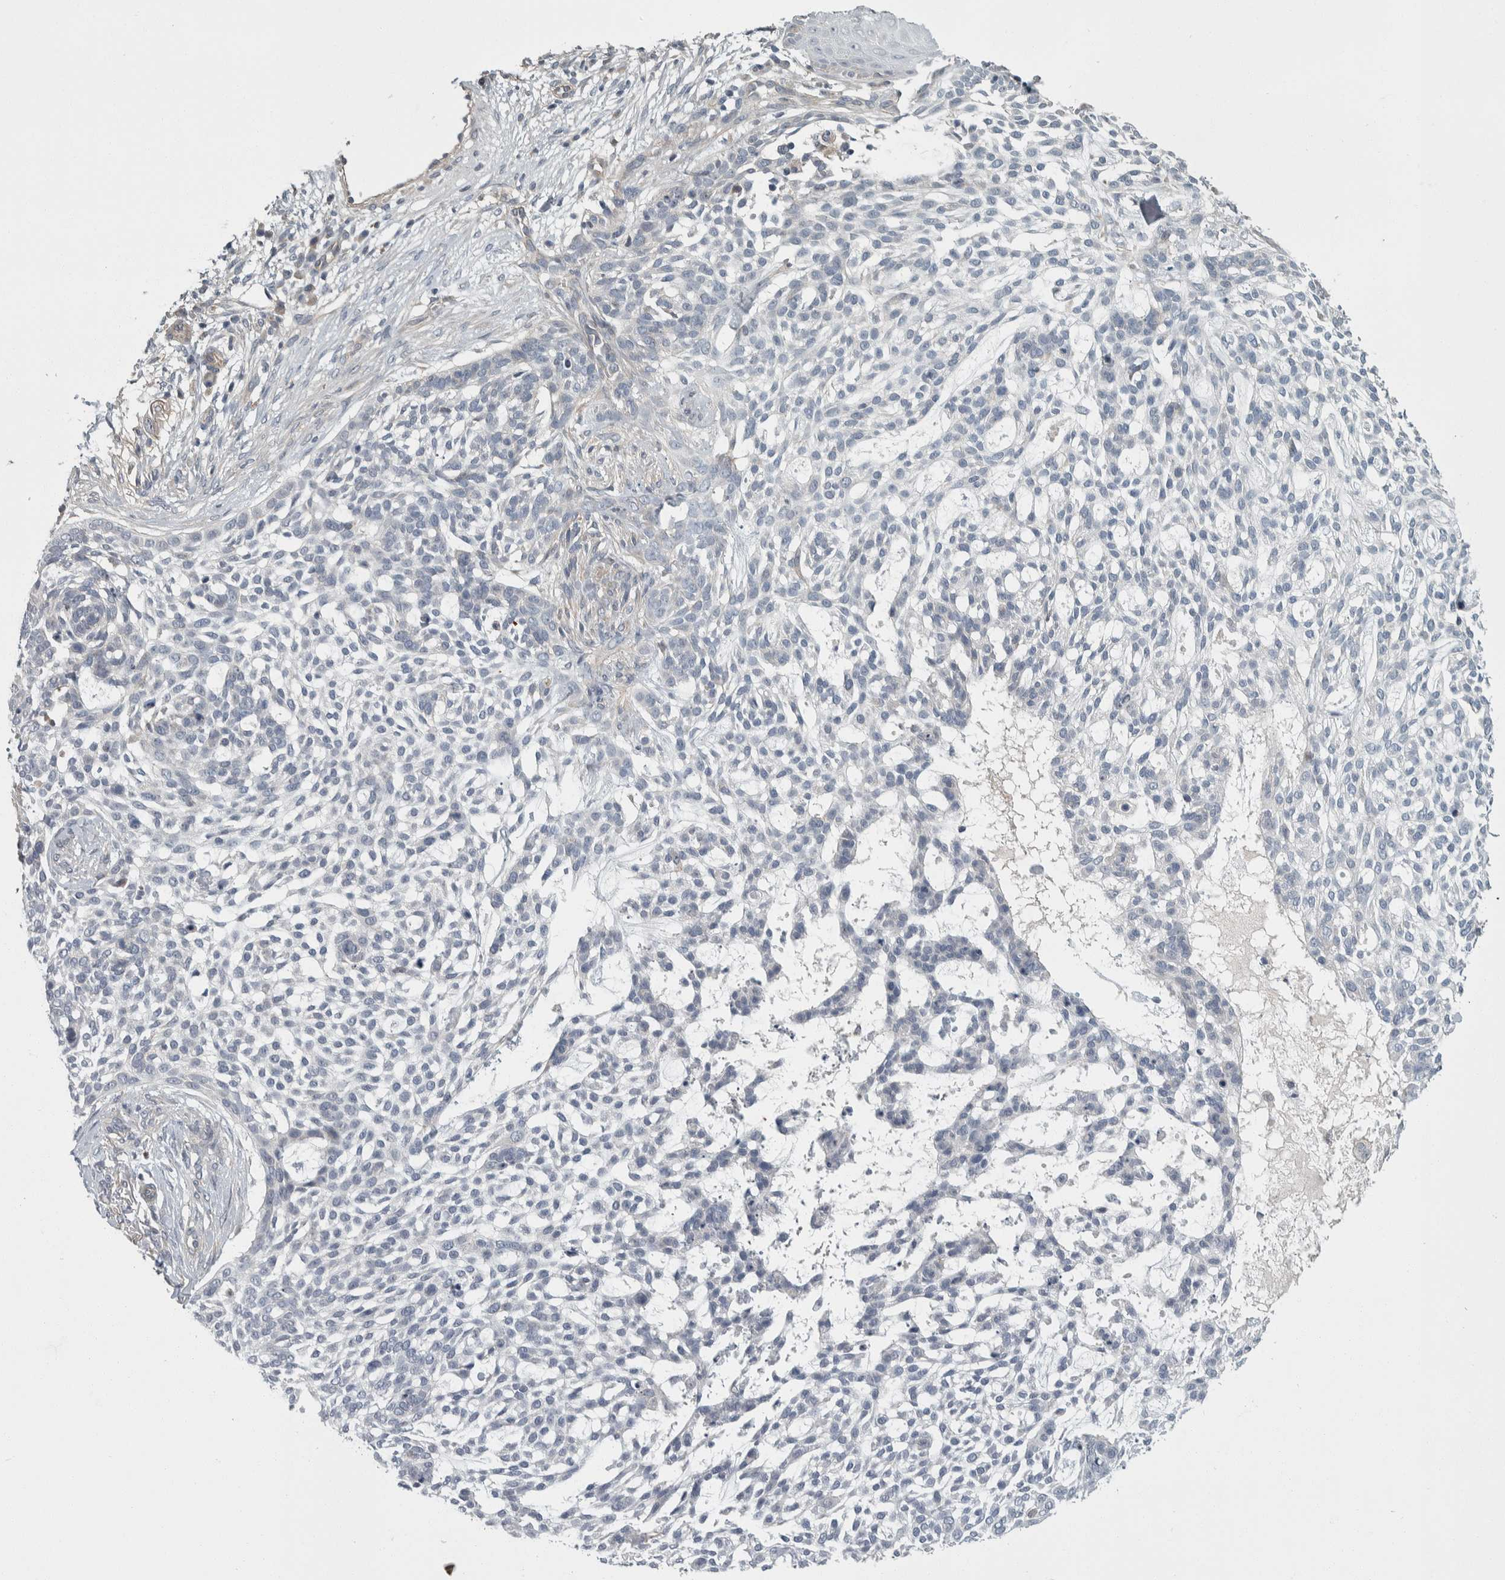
{"staining": {"intensity": "negative", "quantity": "none", "location": "none"}, "tissue": "skin cancer", "cell_type": "Tumor cells", "image_type": "cancer", "snomed": [{"axis": "morphology", "description": "Basal cell carcinoma"}, {"axis": "topography", "description": "Skin"}], "caption": "High power microscopy photomicrograph of an immunohistochemistry (IHC) micrograph of skin basal cell carcinoma, revealing no significant expression in tumor cells.", "gene": "KCNJ3", "patient": {"sex": "female", "age": 64}}